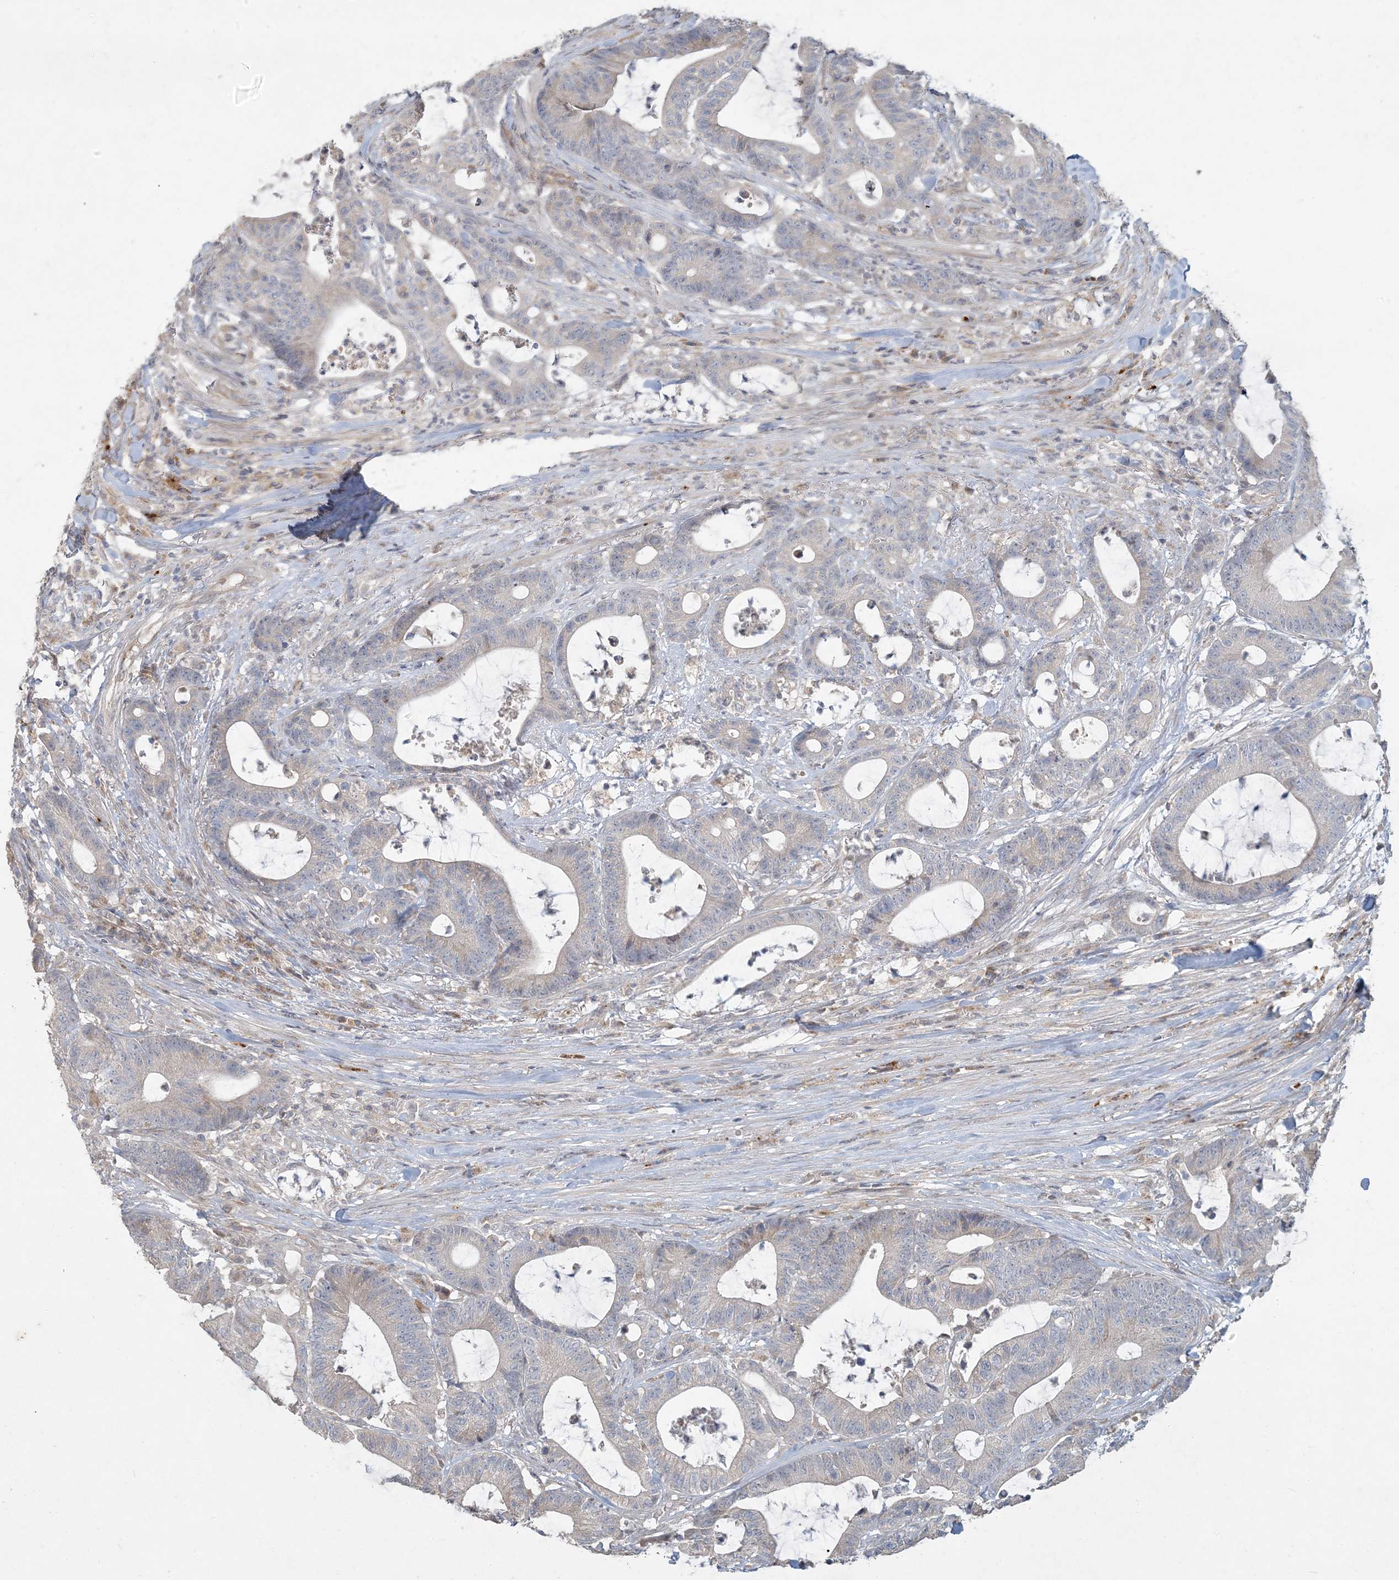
{"staining": {"intensity": "weak", "quantity": "<25%", "location": "cytoplasmic/membranous"}, "tissue": "colorectal cancer", "cell_type": "Tumor cells", "image_type": "cancer", "snomed": [{"axis": "morphology", "description": "Adenocarcinoma, NOS"}, {"axis": "topography", "description": "Colon"}], "caption": "IHC micrograph of neoplastic tissue: human colorectal cancer stained with DAB demonstrates no significant protein staining in tumor cells.", "gene": "LTN1", "patient": {"sex": "female", "age": 84}}